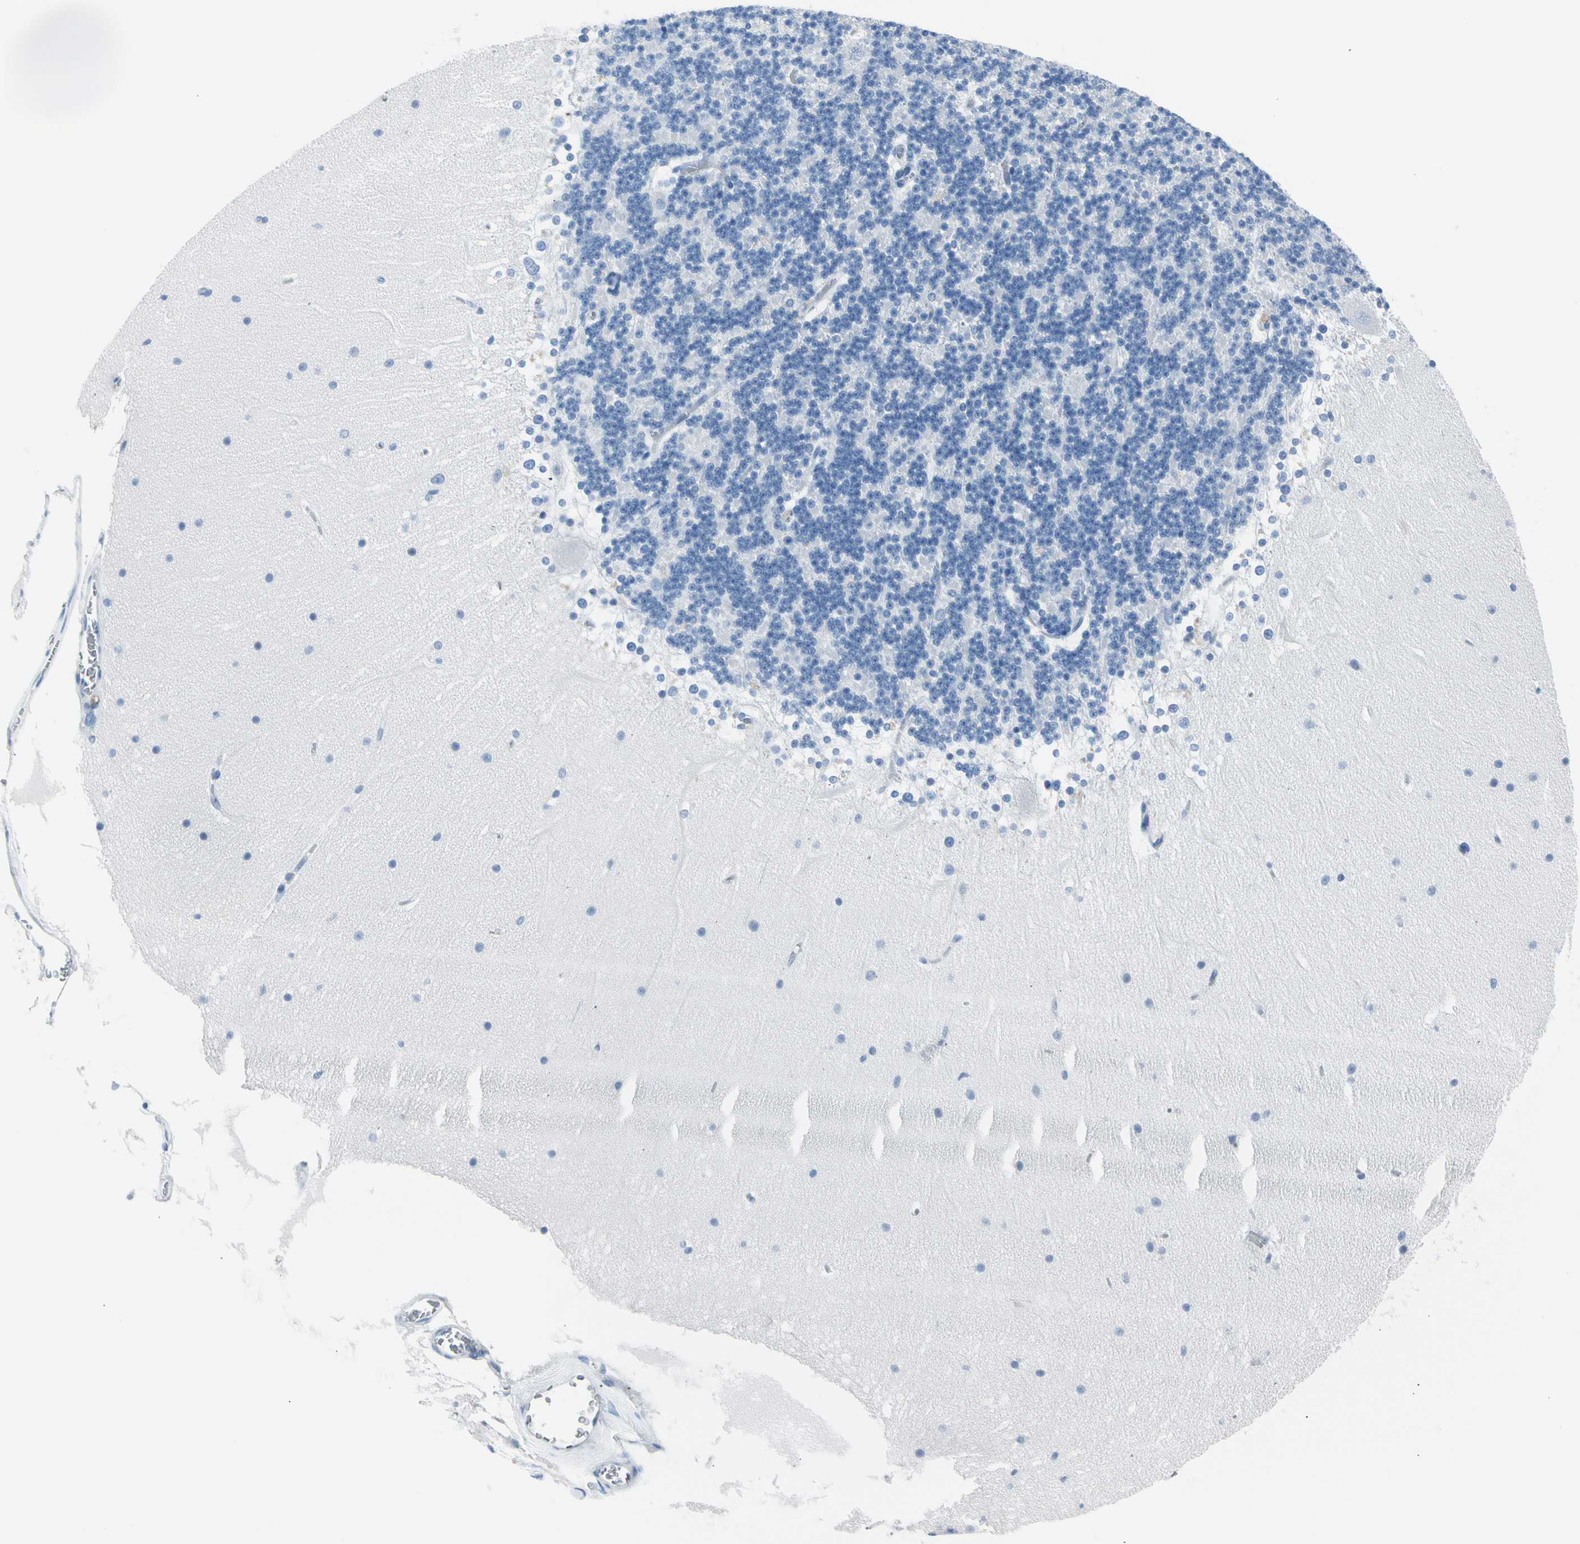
{"staining": {"intensity": "negative", "quantity": "none", "location": "none"}, "tissue": "cerebellum", "cell_type": "Cells in granular layer", "image_type": "normal", "snomed": [{"axis": "morphology", "description": "Normal tissue, NOS"}, {"axis": "topography", "description": "Cerebellum"}], "caption": "Cells in granular layer are negative for brown protein staining in benign cerebellum.", "gene": "TPO", "patient": {"sex": "female", "age": 19}}